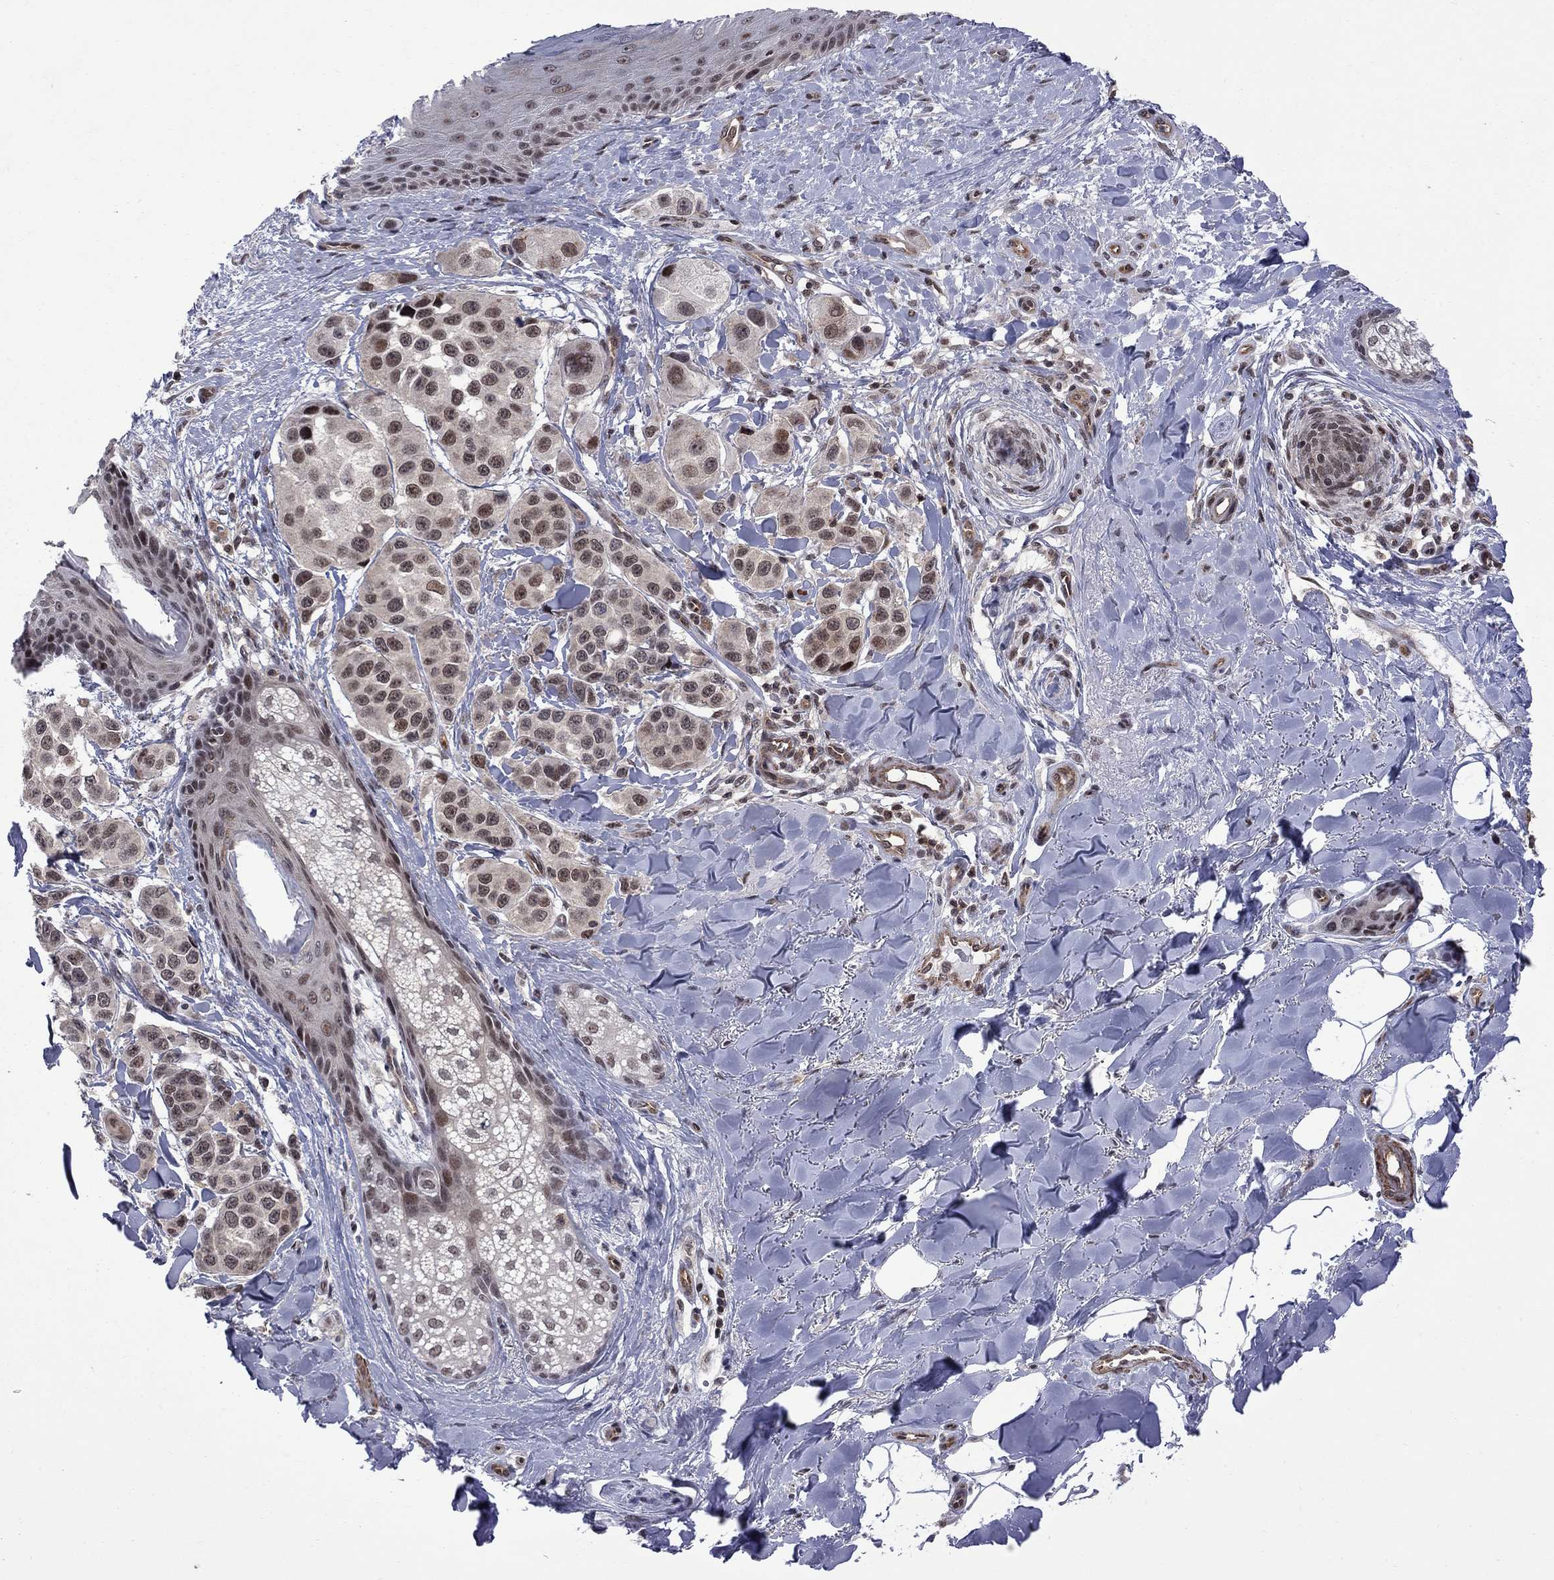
{"staining": {"intensity": "strong", "quantity": "25%-75%", "location": "nuclear"}, "tissue": "melanoma", "cell_type": "Tumor cells", "image_type": "cancer", "snomed": [{"axis": "morphology", "description": "Malignant melanoma, NOS"}, {"axis": "topography", "description": "Skin"}], "caption": "This is an image of immunohistochemistry staining of melanoma, which shows strong positivity in the nuclear of tumor cells.", "gene": "BRF1", "patient": {"sex": "male", "age": 57}}